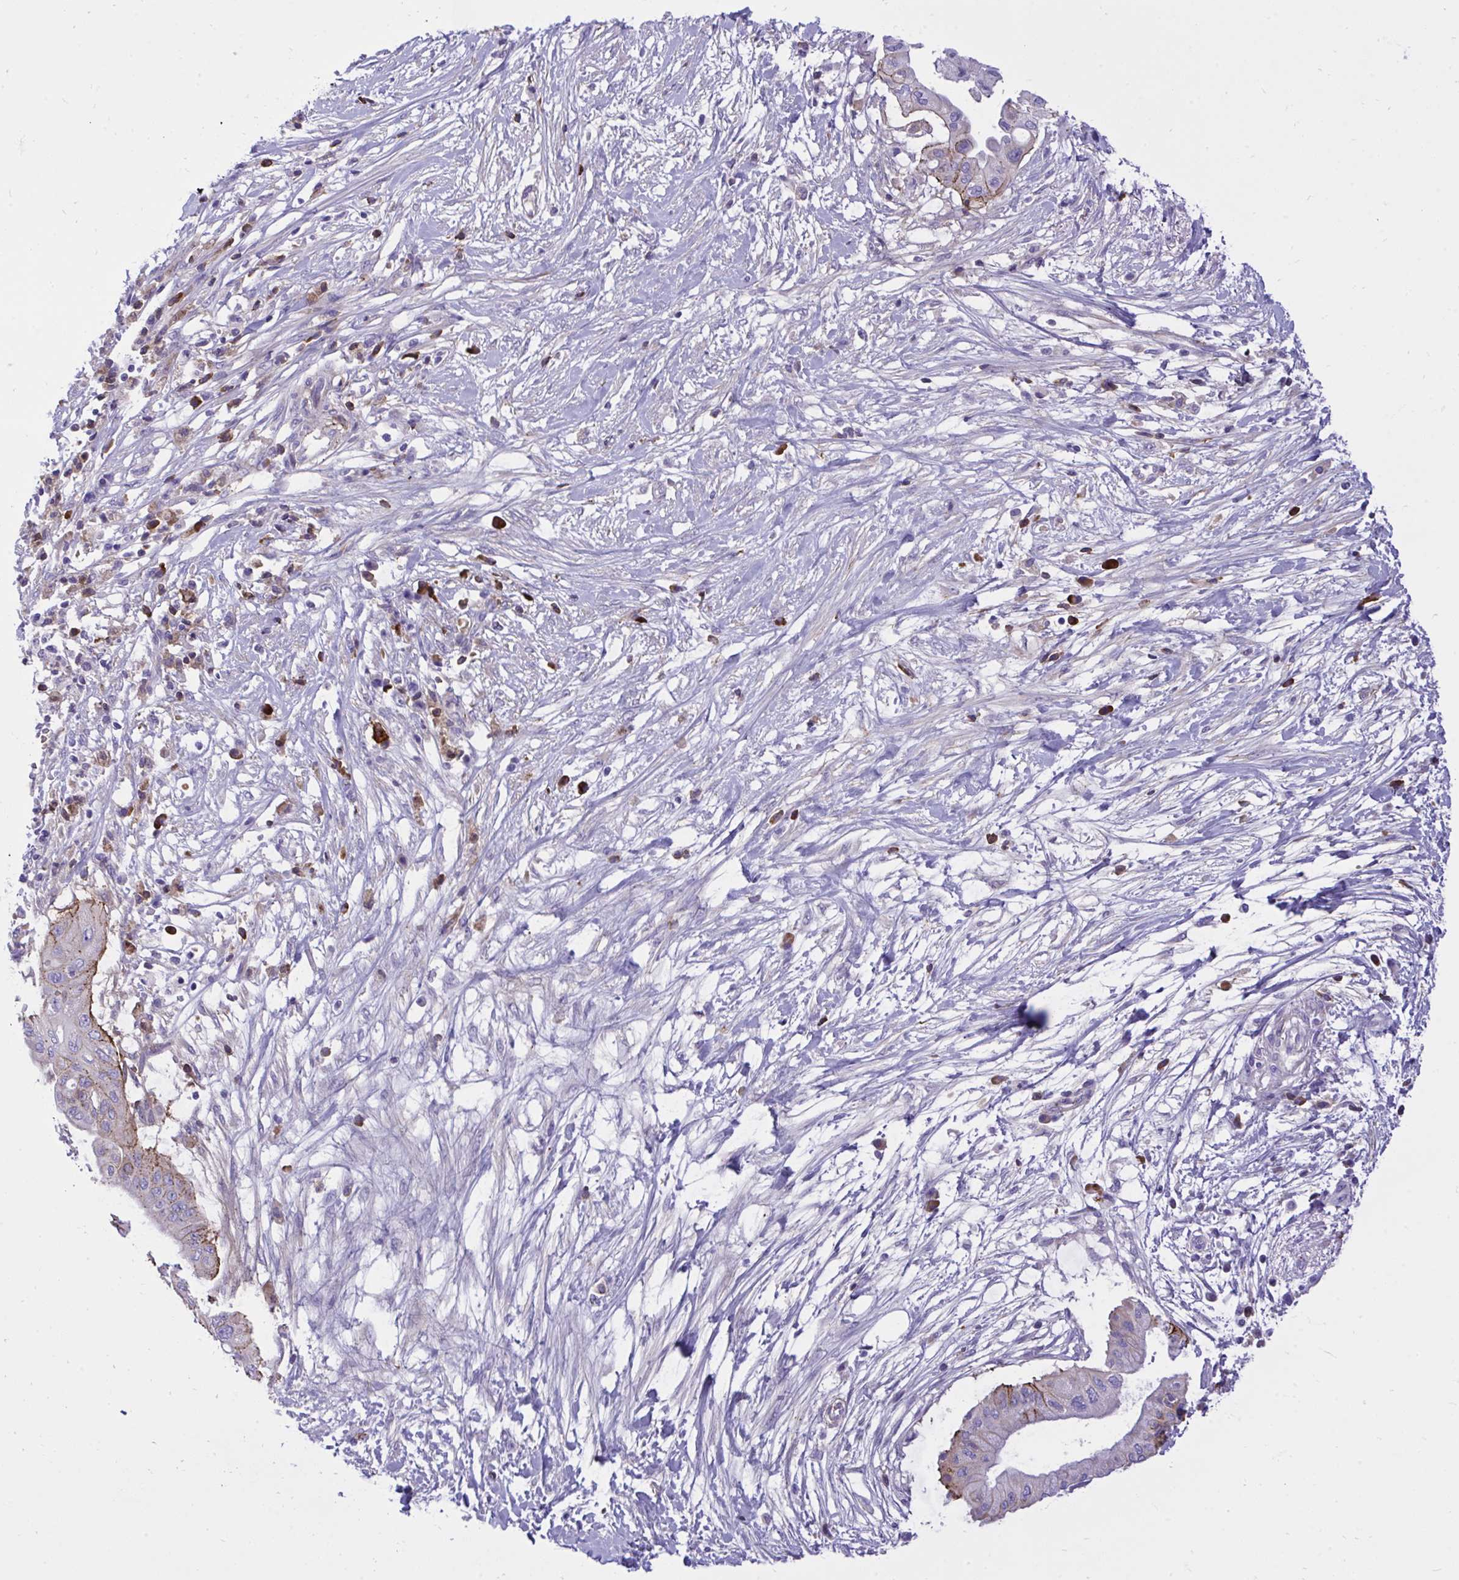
{"staining": {"intensity": "moderate", "quantity": "<25%", "location": "cytoplasmic/membranous"}, "tissue": "pancreatic cancer", "cell_type": "Tumor cells", "image_type": "cancer", "snomed": [{"axis": "morphology", "description": "Adenocarcinoma, NOS"}, {"axis": "topography", "description": "Pancreas"}], "caption": "Pancreatic adenocarcinoma was stained to show a protein in brown. There is low levels of moderate cytoplasmic/membranous expression in approximately <25% of tumor cells. (DAB IHC, brown staining for protein, blue staining for nuclei).", "gene": "HRG", "patient": {"sex": "male", "age": 68}}